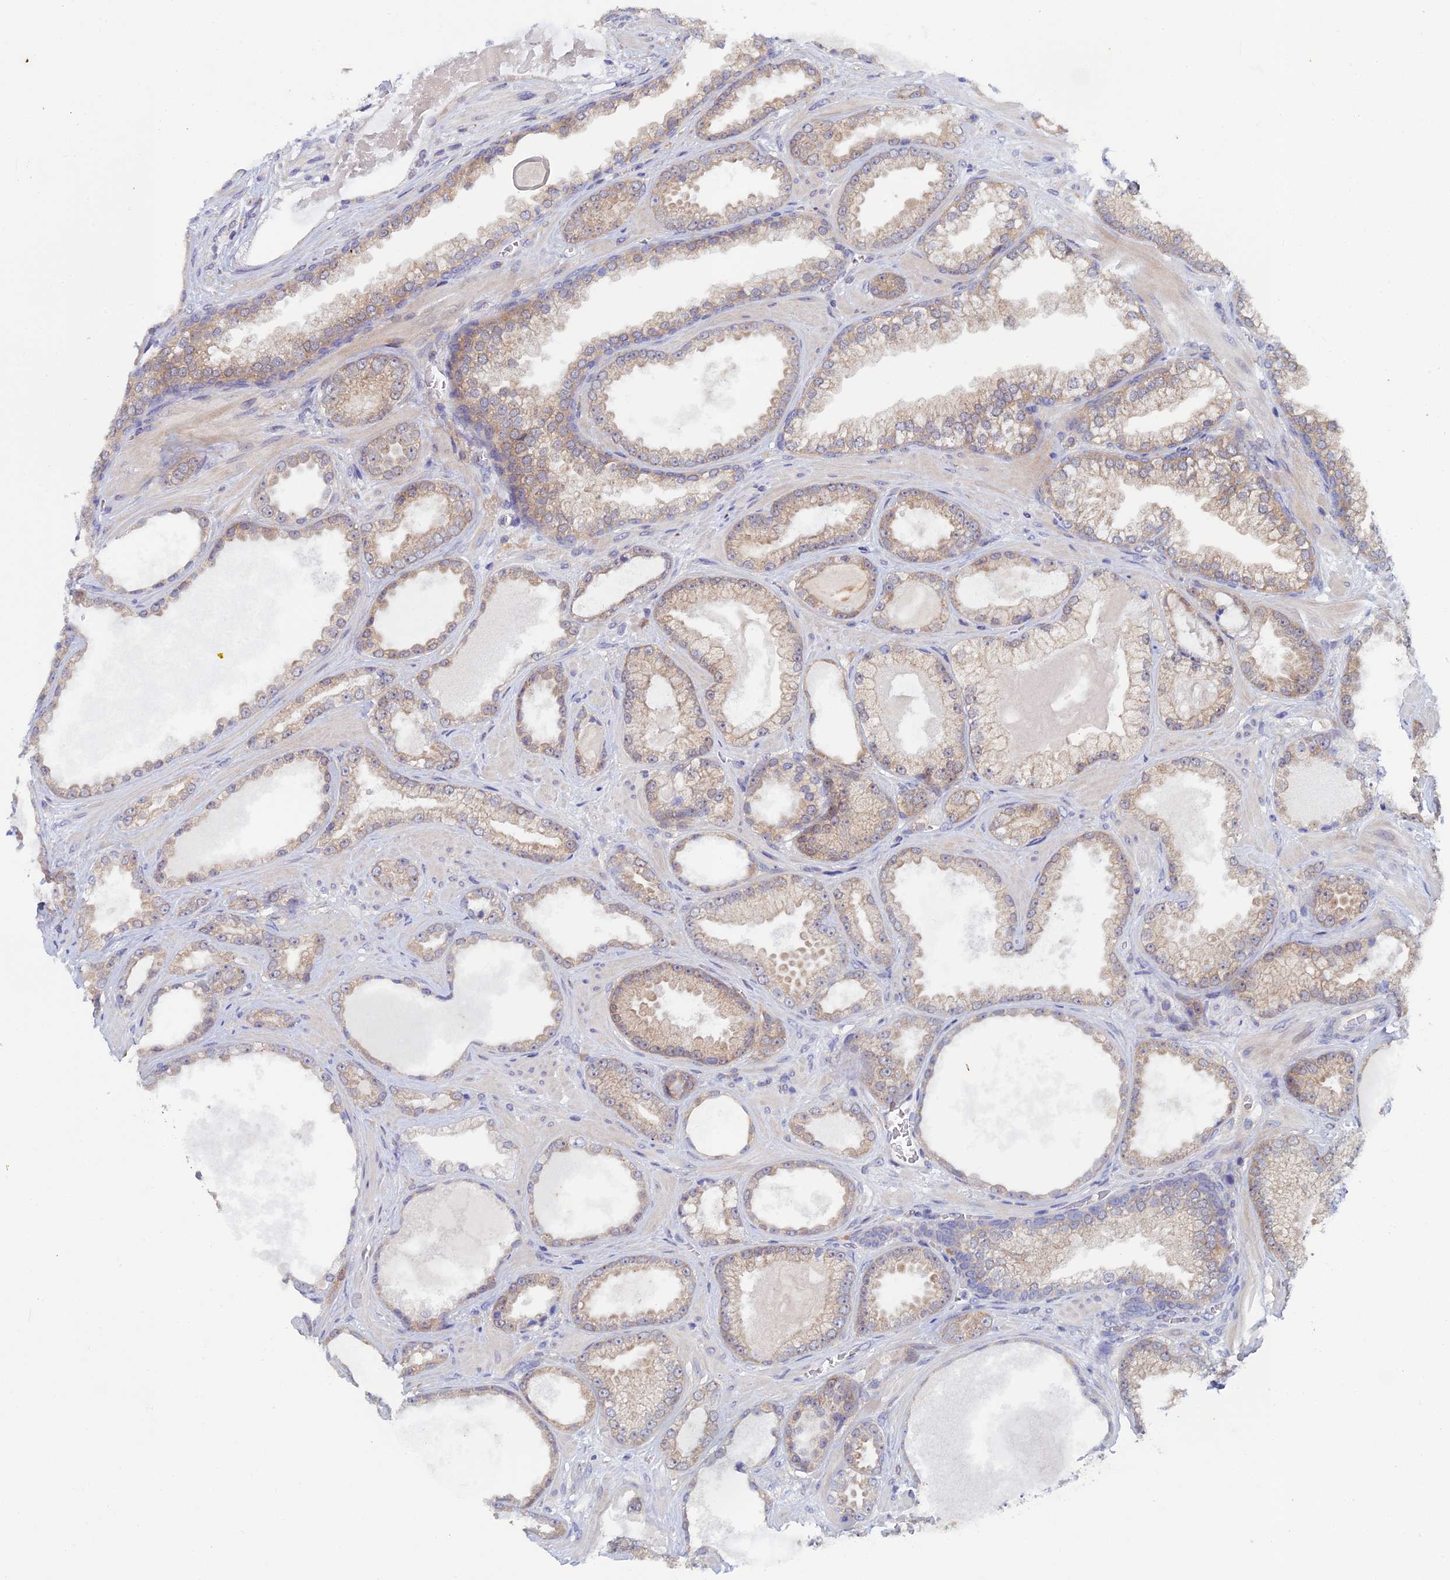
{"staining": {"intensity": "weak", "quantity": "25%-75%", "location": "cytoplasmic/membranous"}, "tissue": "prostate cancer", "cell_type": "Tumor cells", "image_type": "cancer", "snomed": [{"axis": "morphology", "description": "Adenocarcinoma, Low grade"}, {"axis": "topography", "description": "Prostate"}], "caption": "Protein staining displays weak cytoplasmic/membranous positivity in about 25%-75% of tumor cells in prostate cancer.", "gene": "SRA1", "patient": {"sex": "male", "age": 57}}